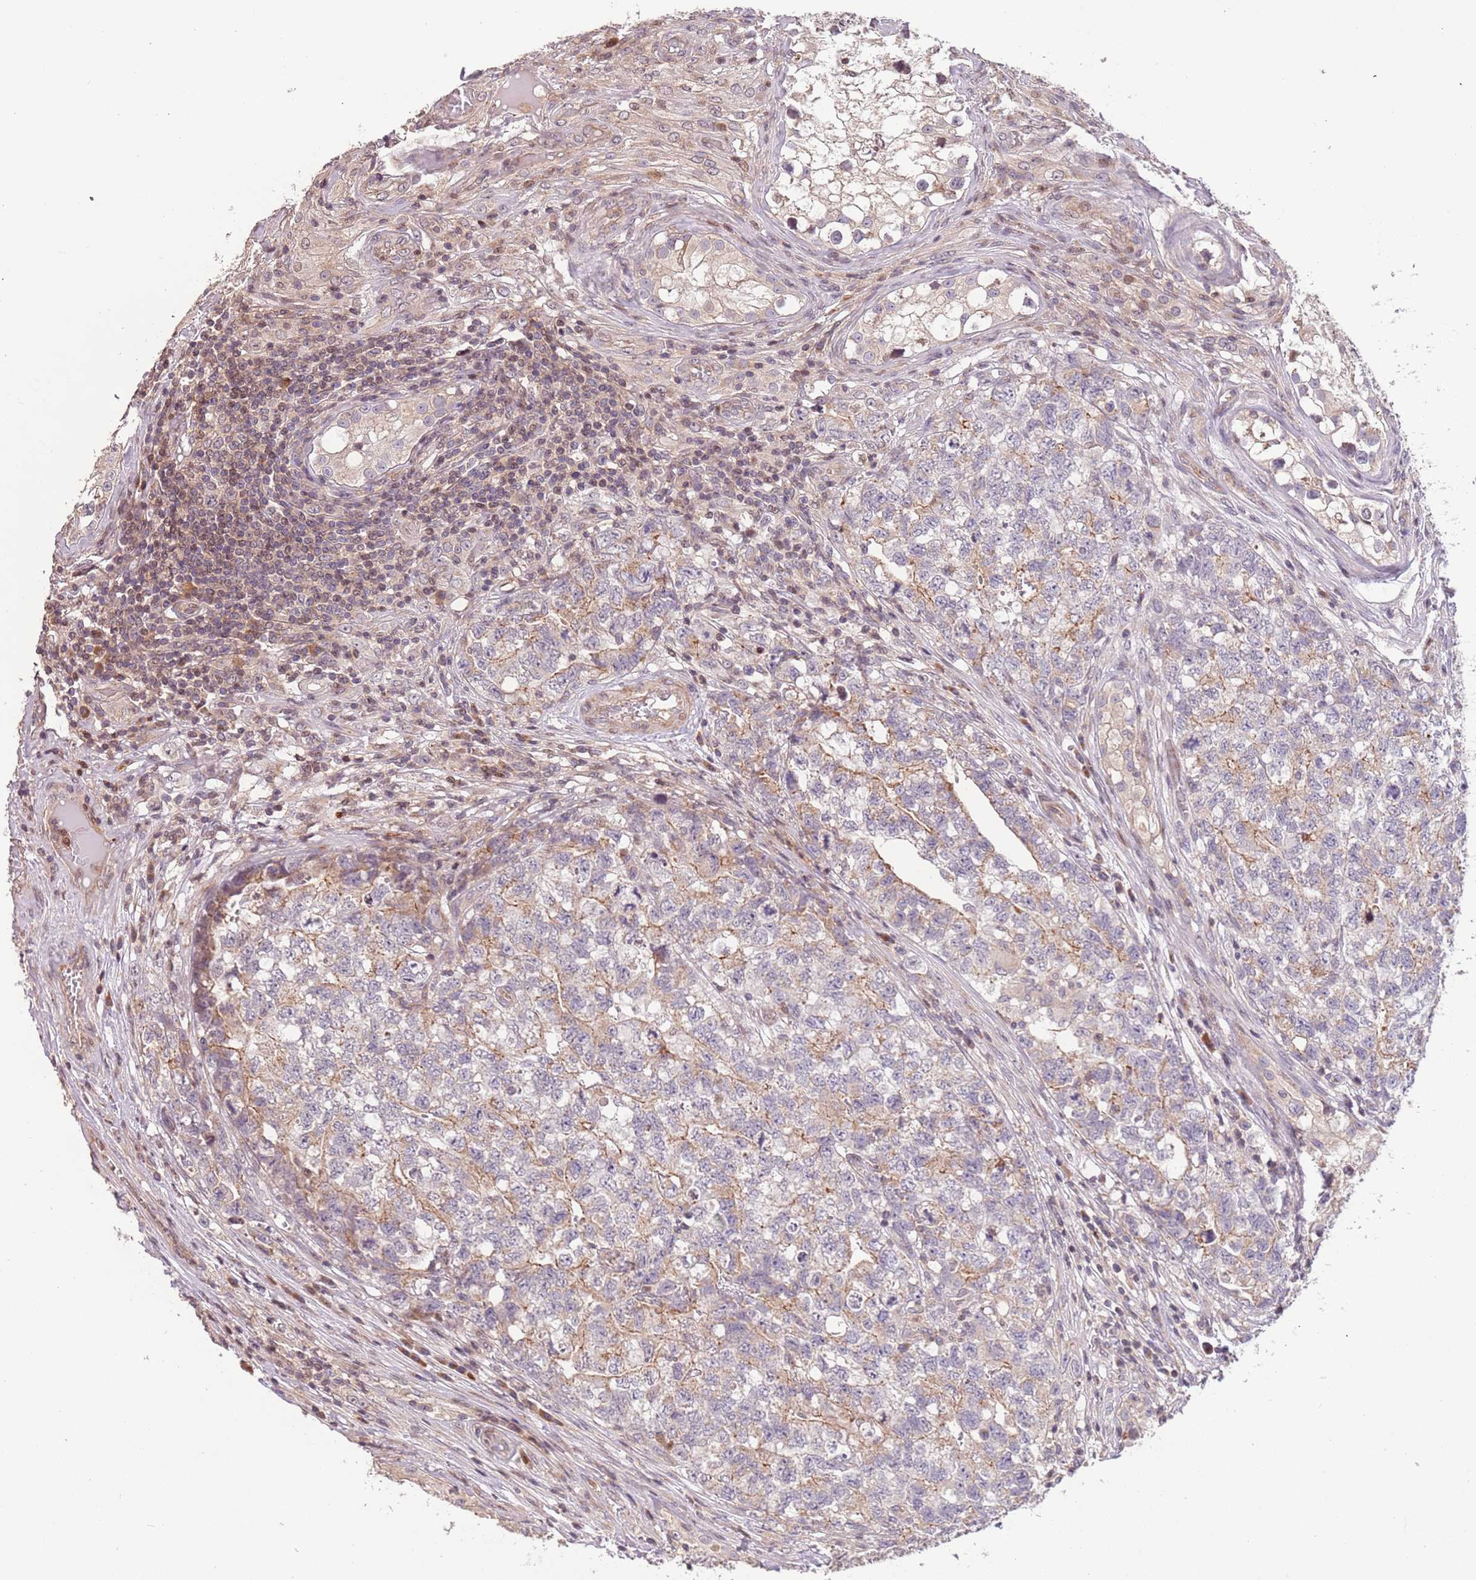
{"staining": {"intensity": "weak", "quantity": "25%-75%", "location": "cytoplasmic/membranous"}, "tissue": "testis cancer", "cell_type": "Tumor cells", "image_type": "cancer", "snomed": [{"axis": "morphology", "description": "Carcinoma, Embryonal, NOS"}, {"axis": "topography", "description": "Testis"}], "caption": "A brown stain shows weak cytoplasmic/membranous positivity of a protein in human testis cancer tumor cells. The staining was performed using DAB (3,3'-diaminobenzidine) to visualize the protein expression in brown, while the nuclei were stained in blue with hematoxylin (Magnification: 20x).", "gene": "SLC16A4", "patient": {"sex": "male", "age": 31}}